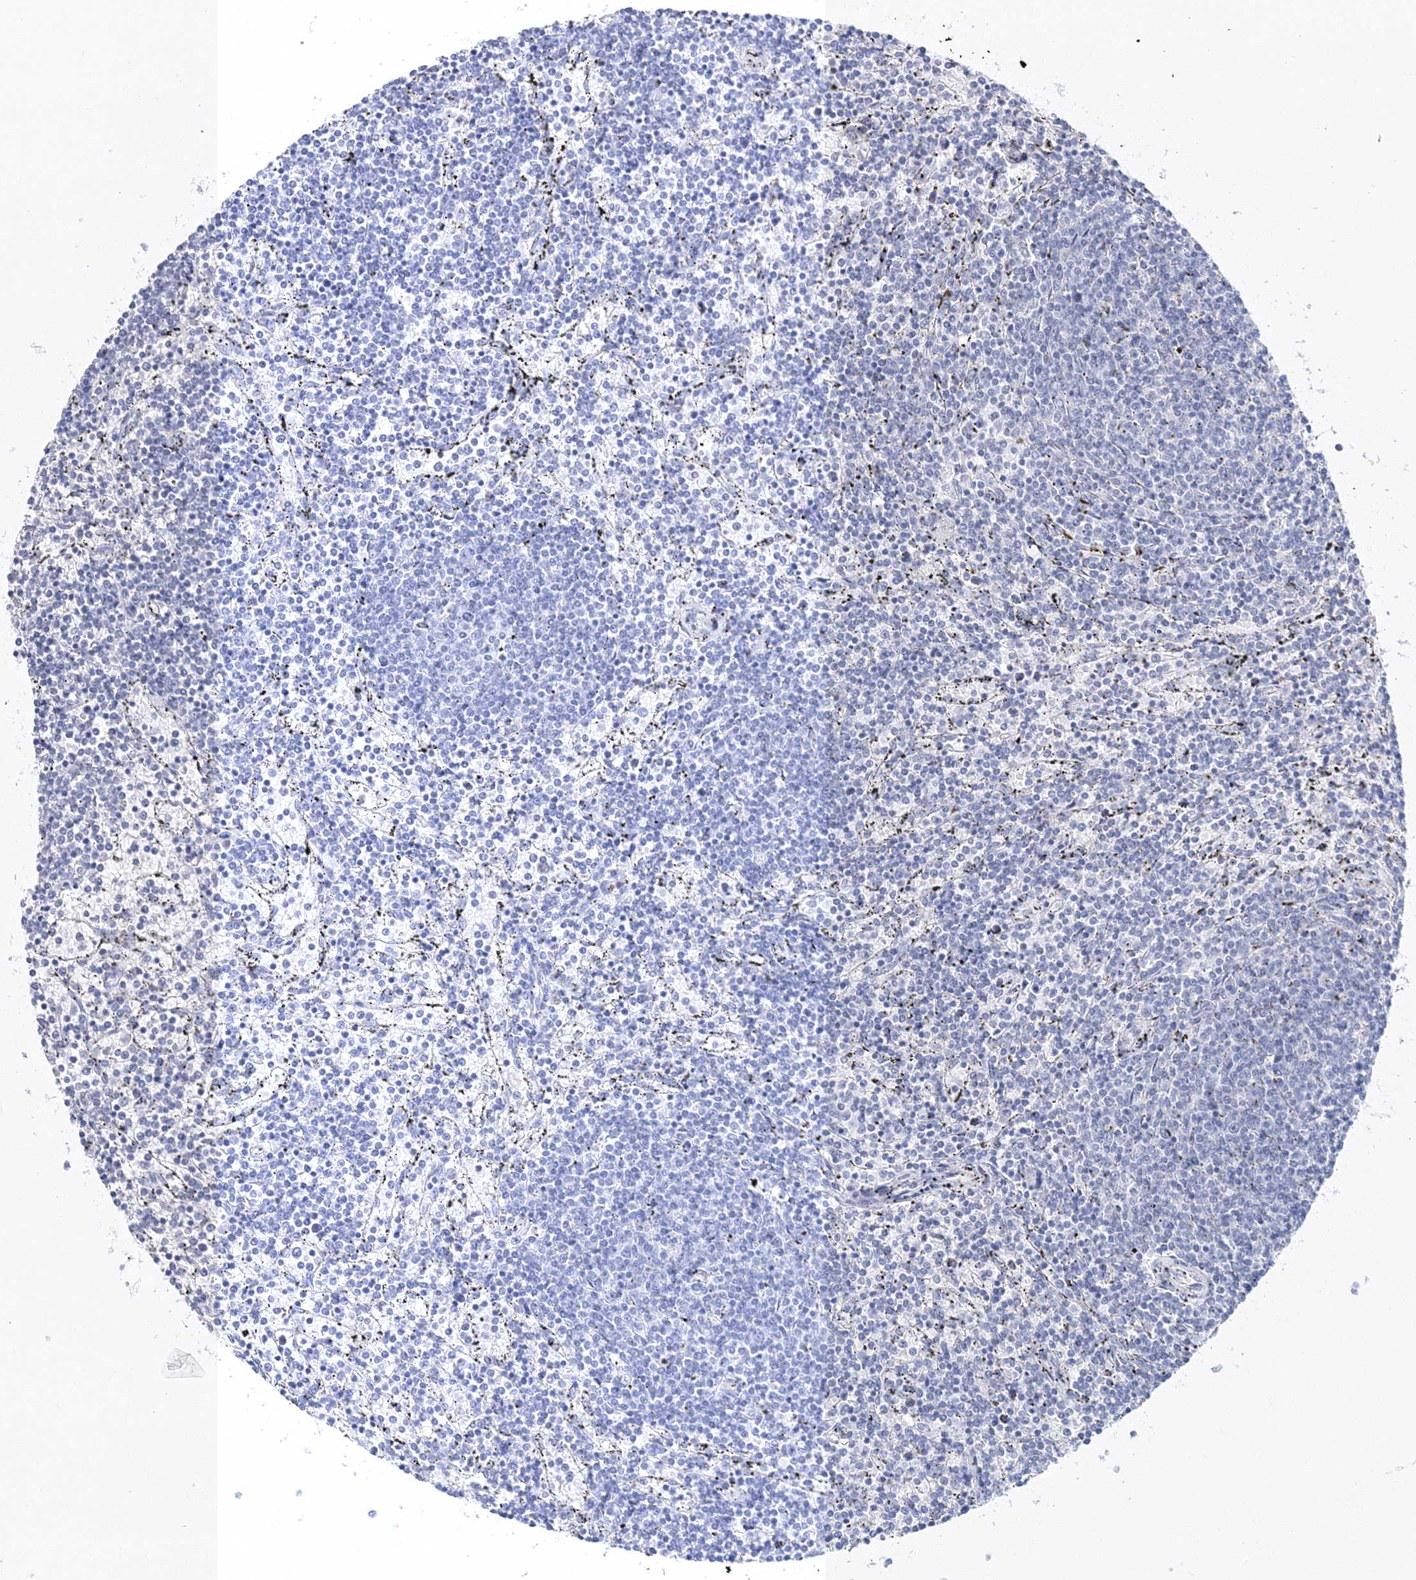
{"staining": {"intensity": "negative", "quantity": "none", "location": "none"}, "tissue": "lymphoma", "cell_type": "Tumor cells", "image_type": "cancer", "snomed": [{"axis": "morphology", "description": "Malignant lymphoma, non-Hodgkin's type, Low grade"}, {"axis": "topography", "description": "Spleen"}], "caption": "DAB immunohistochemical staining of low-grade malignant lymphoma, non-Hodgkin's type reveals no significant positivity in tumor cells. (Stains: DAB IHC with hematoxylin counter stain, Microscopy: brightfield microscopy at high magnification).", "gene": "MYOZ2", "patient": {"sex": "female", "age": 50}}